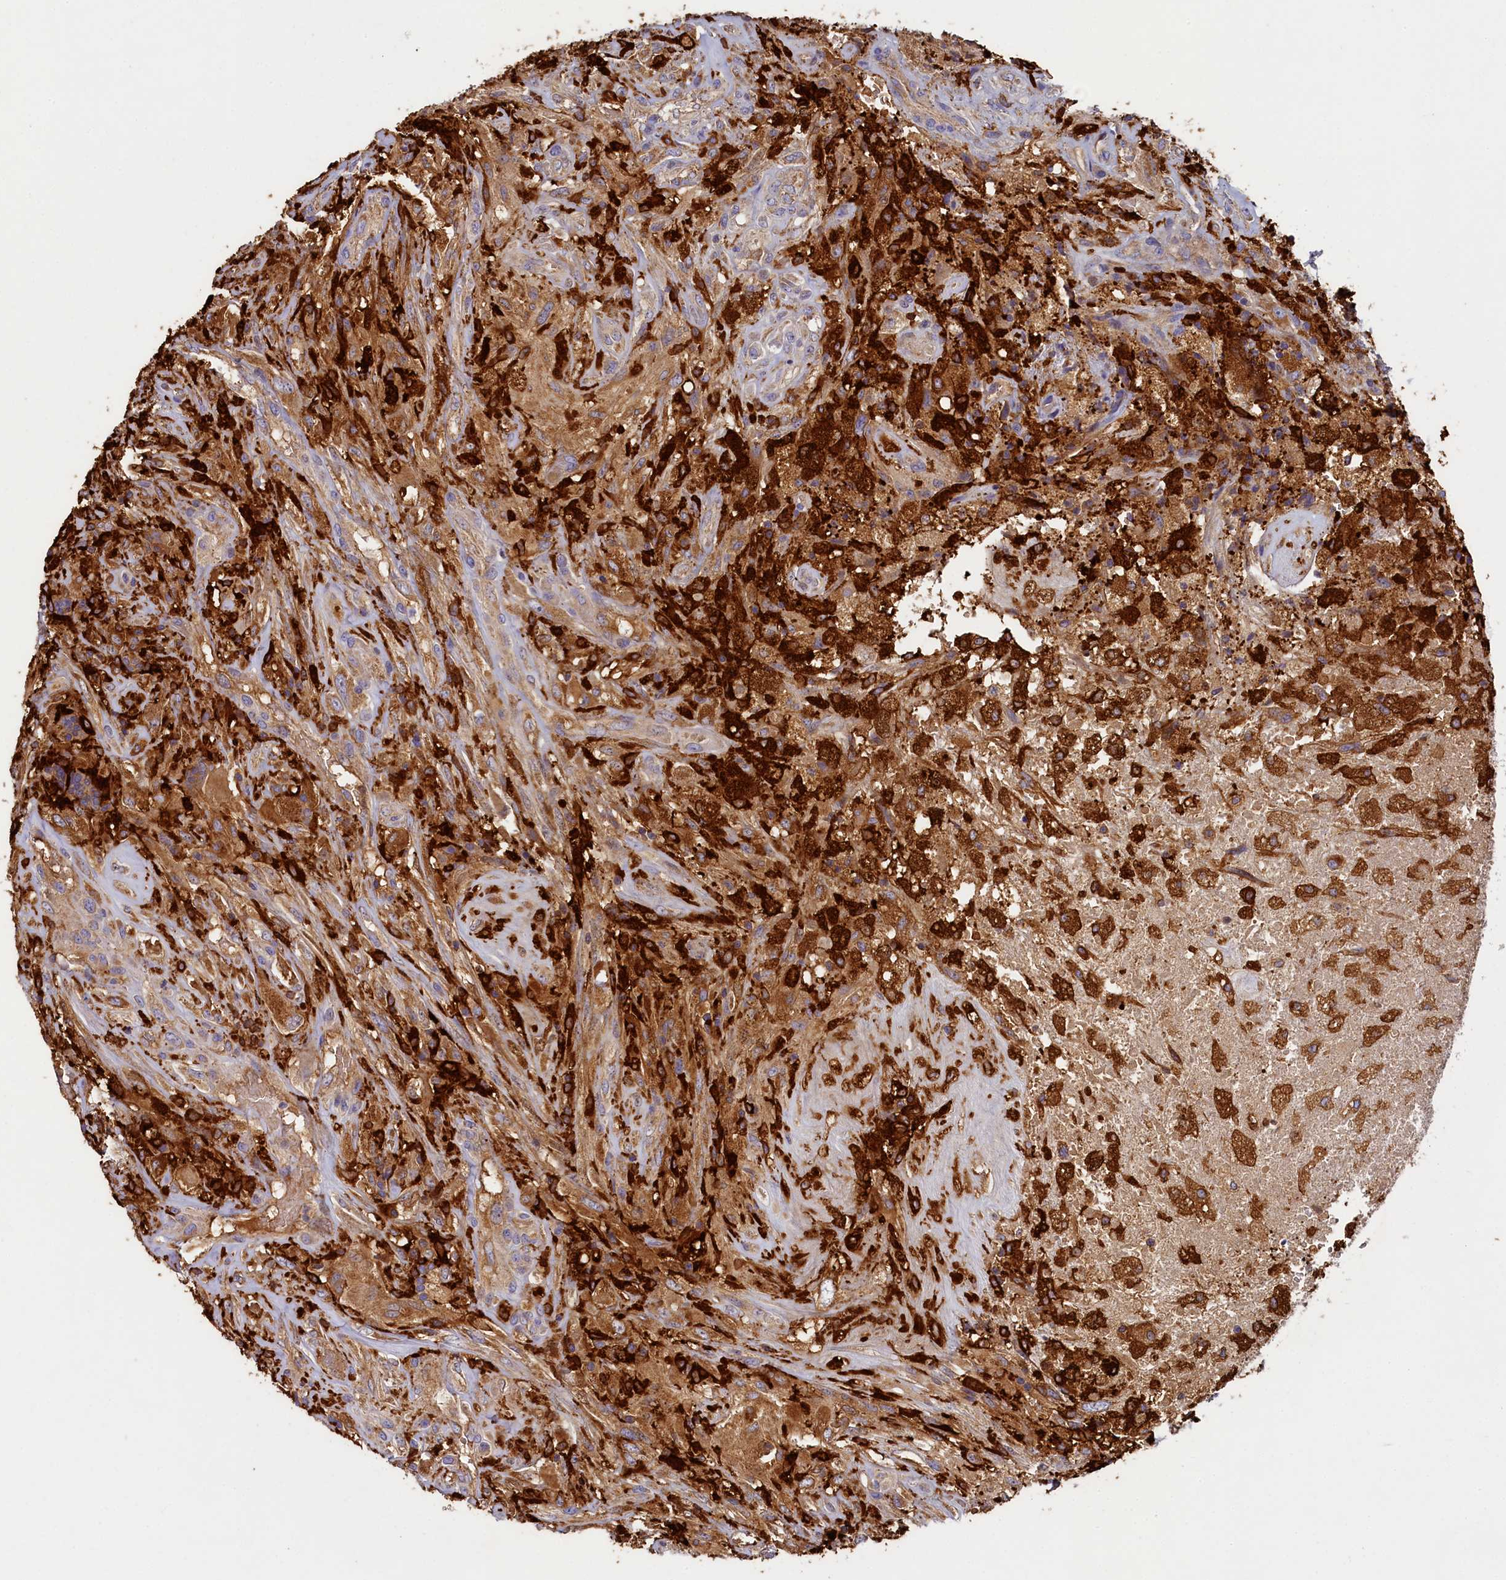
{"staining": {"intensity": "weak", "quantity": "<25%", "location": "cytoplasmic/membranous"}, "tissue": "glioma", "cell_type": "Tumor cells", "image_type": "cancer", "snomed": [{"axis": "morphology", "description": "Glioma, malignant, High grade"}, {"axis": "topography", "description": "Brain"}], "caption": "This histopathology image is of malignant high-grade glioma stained with immunohistochemistry (IHC) to label a protein in brown with the nuclei are counter-stained blue. There is no expression in tumor cells. The staining was performed using DAB (3,3'-diaminobenzidine) to visualize the protein expression in brown, while the nuclei were stained in blue with hematoxylin (Magnification: 20x).", "gene": "SEC31B", "patient": {"sex": "male", "age": 56}}